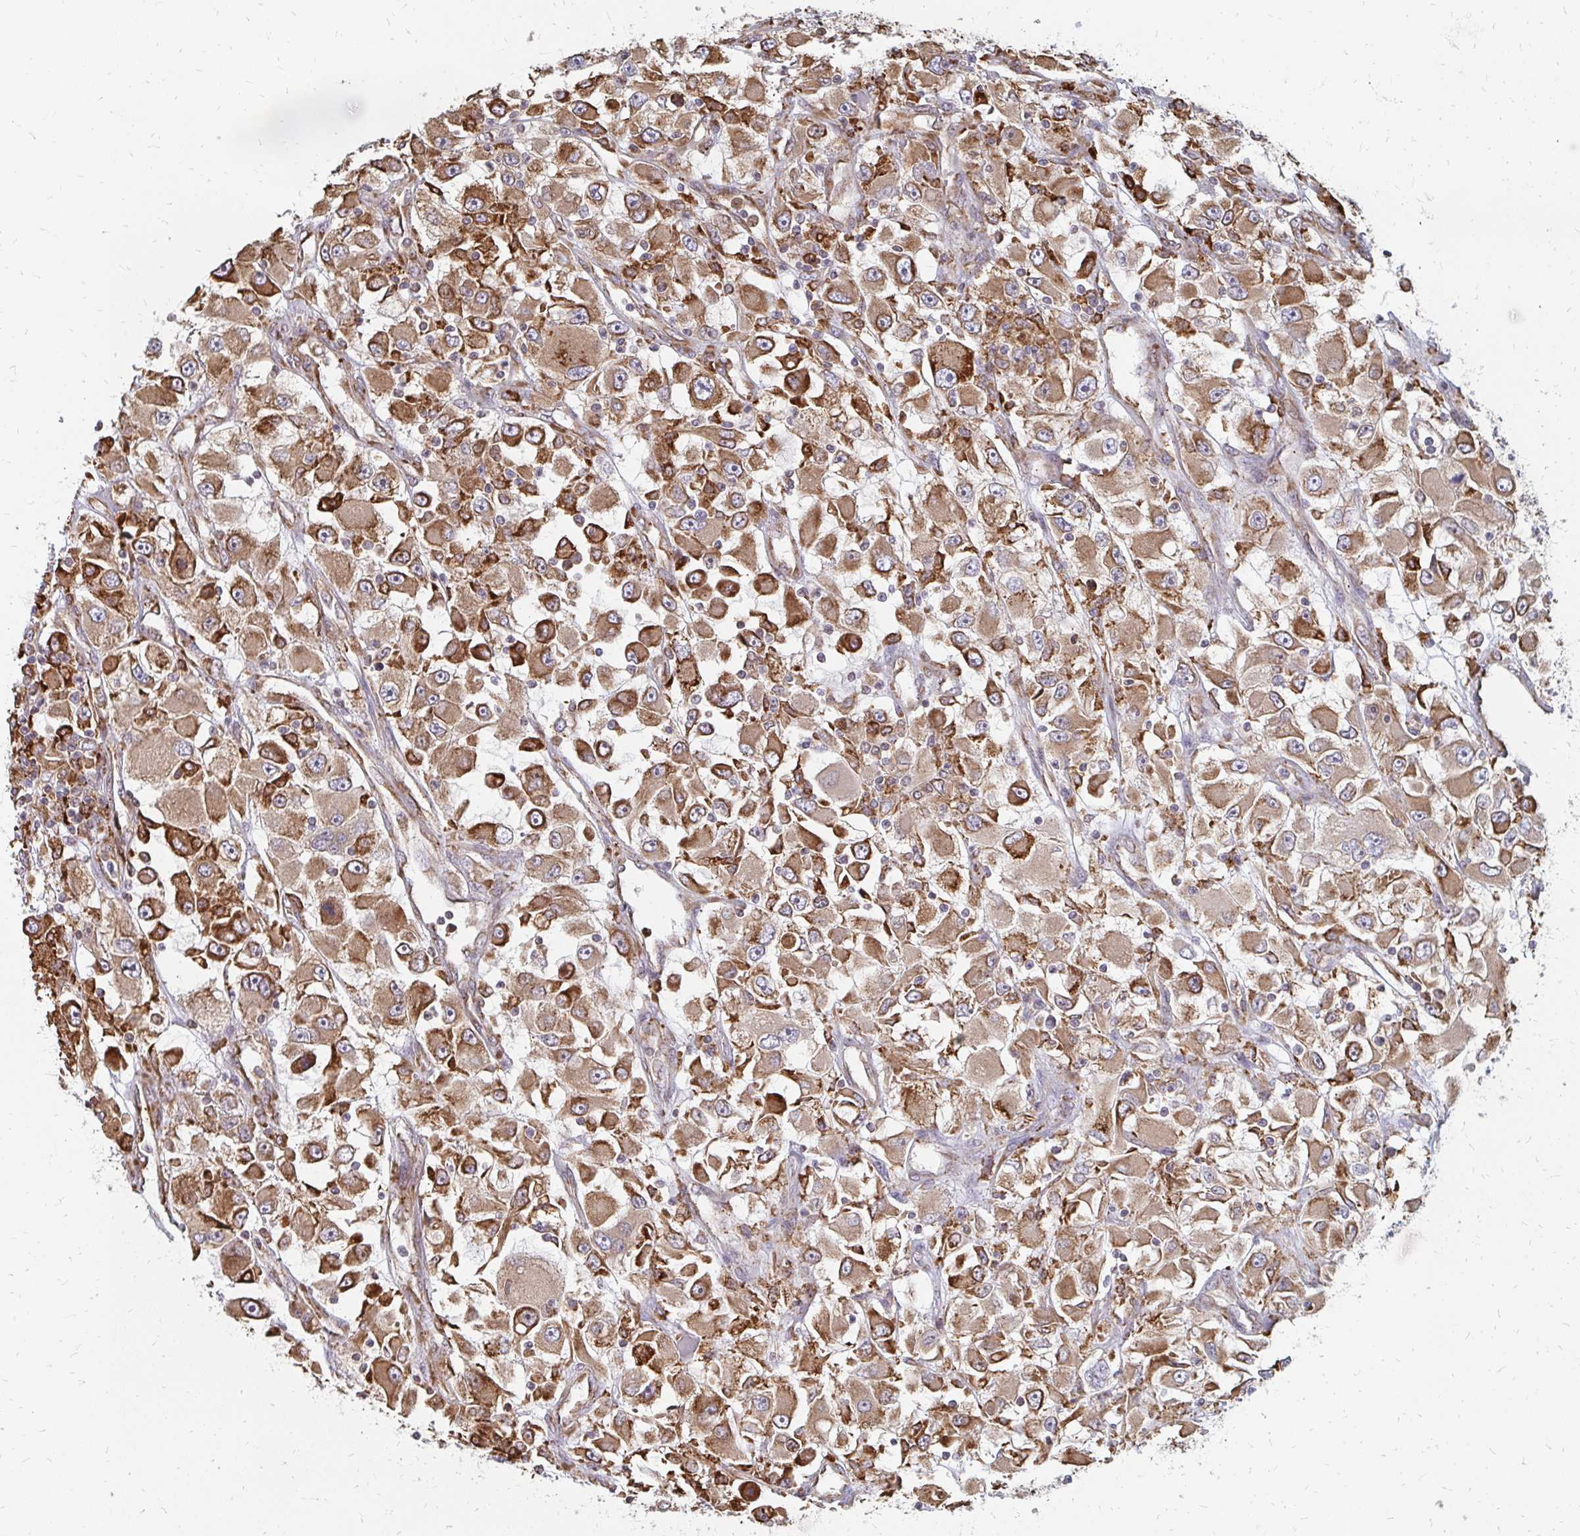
{"staining": {"intensity": "moderate", "quantity": ">75%", "location": "cytoplasmic/membranous"}, "tissue": "renal cancer", "cell_type": "Tumor cells", "image_type": "cancer", "snomed": [{"axis": "morphology", "description": "Adenocarcinoma, NOS"}, {"axis": "topography", "description": "Kidney"}], "caption": "DAB immunohistochemical staining of renal cancer displays moderate cytoplasmic/membranous protein positivity in about >75% of tumor cells.", "gene": "PPP1R13L", "patient": {"sex": "female", "age": 52}}